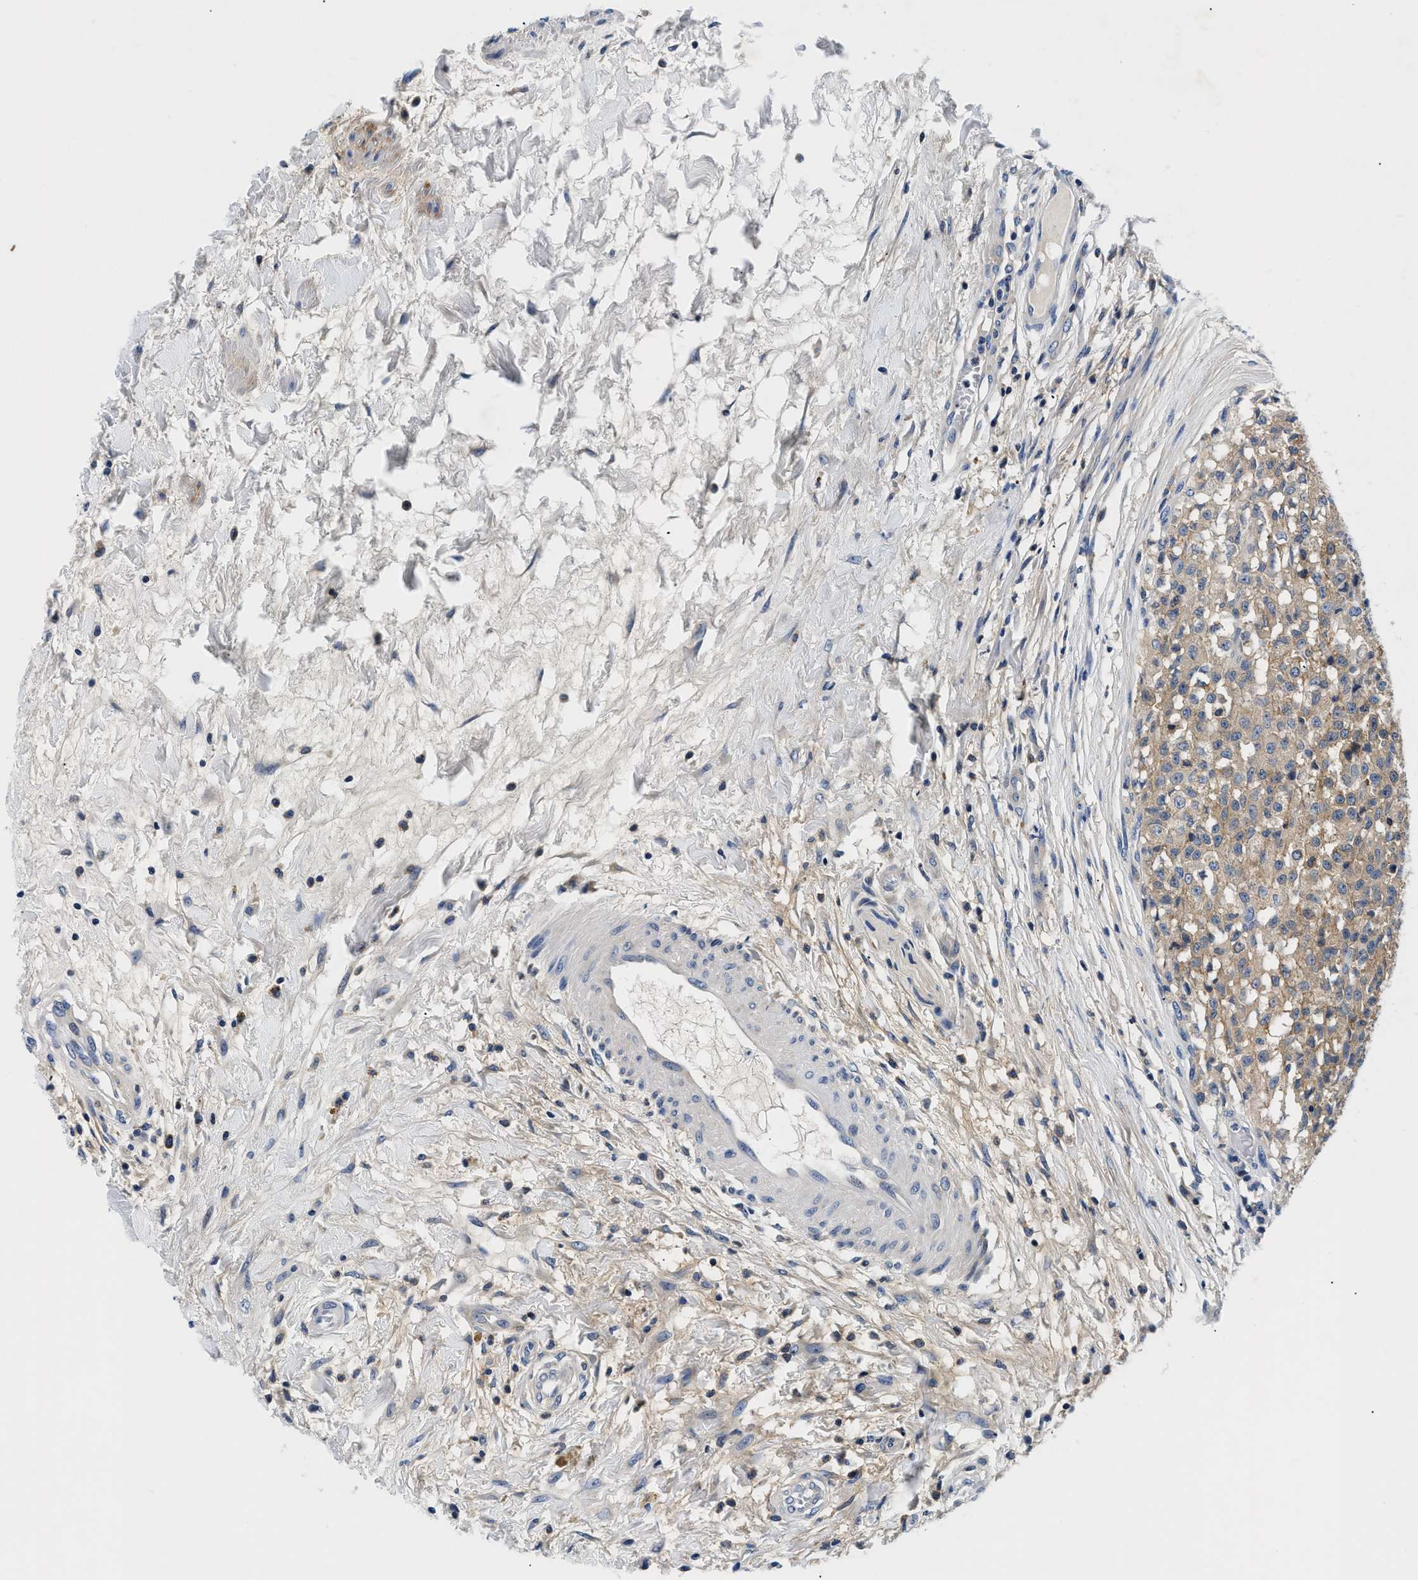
{"staining": {"intensity": "weak", "quantity": "25%-75%", "location": "cytoplasmic/membranous"}, "tissue": "testis cancer", "cell_type": "Tumor cells", "image_type": "cancer", "snomed": [{"axis": "morphology", "description": "Seminoma, NOS"}, {"axis": "topography", "description": "Testis"}], "caption": "There is low levels of weak cytoplasmic/membranous staining in tumor cells of testis seminoma, as demonstrated by immunohistochemical staining (brown color).", "gene": "MEA1", "patient": {"sex": "male", "age": 59}}